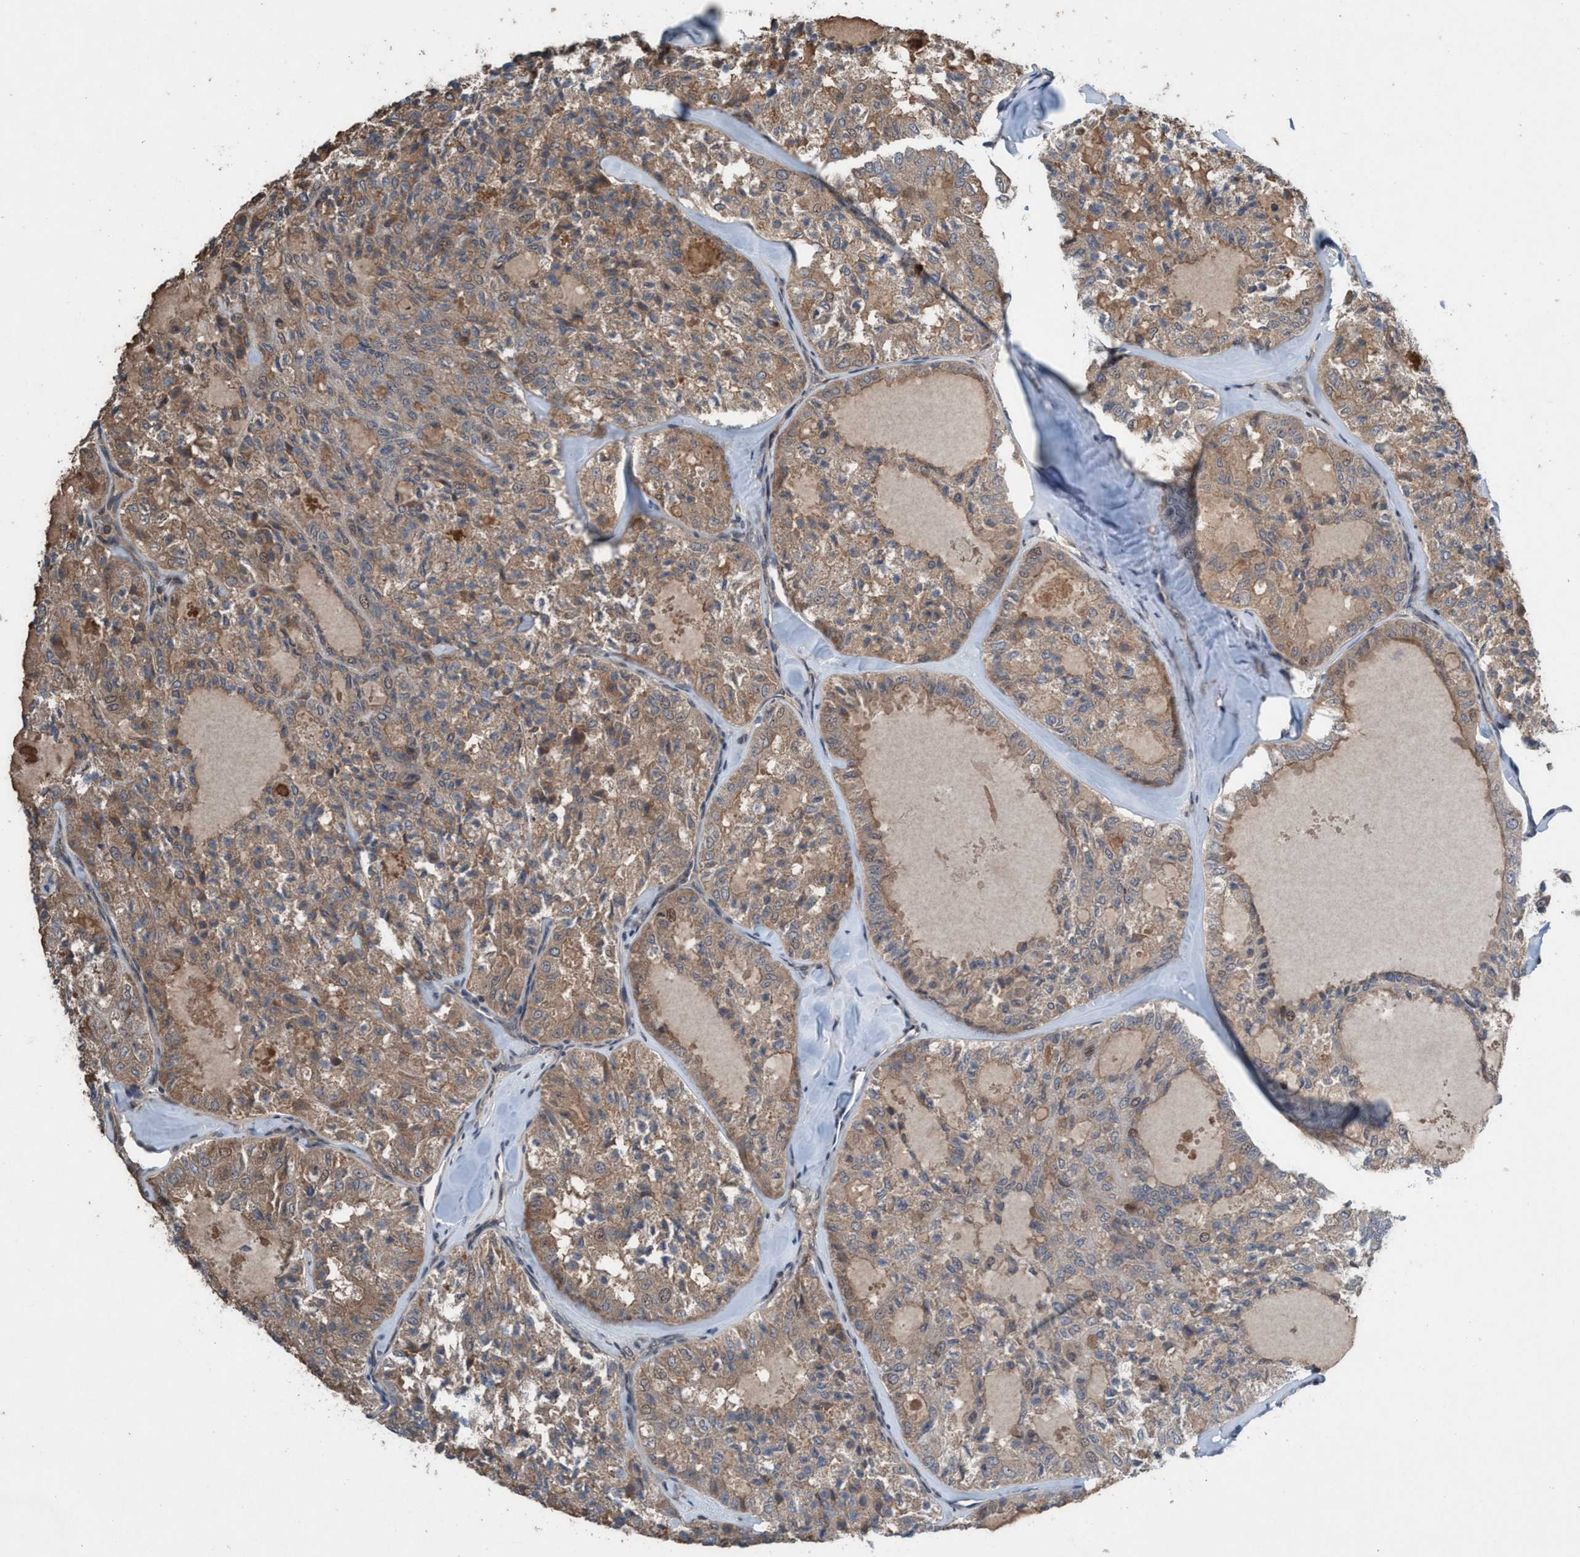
{"staining": {"intensity": "moderate", "quantity": ">75%", "location": "cytoplasmic/membranous"}, "tissue": "thyroid cancer", "cell_type": "Tumor cells", "image_type": "cancer", "snomed": [{"axis": "morphology", "description": "Follicular adenoma carcinoma, NOS"}, {"axis": "topography", "description": "Thyroid gland"}], "caption": "Tumor cells show medium levels of moderate cytoplasmic/membranous staining in about >75% of cells in thyroid cancer. (DAB (3,3'-diaminobenzidine) = brown stain, brightfield microscopy at high magnification).", "gene": "NISCH", "patient": {"sex": "male", "age": 75}}